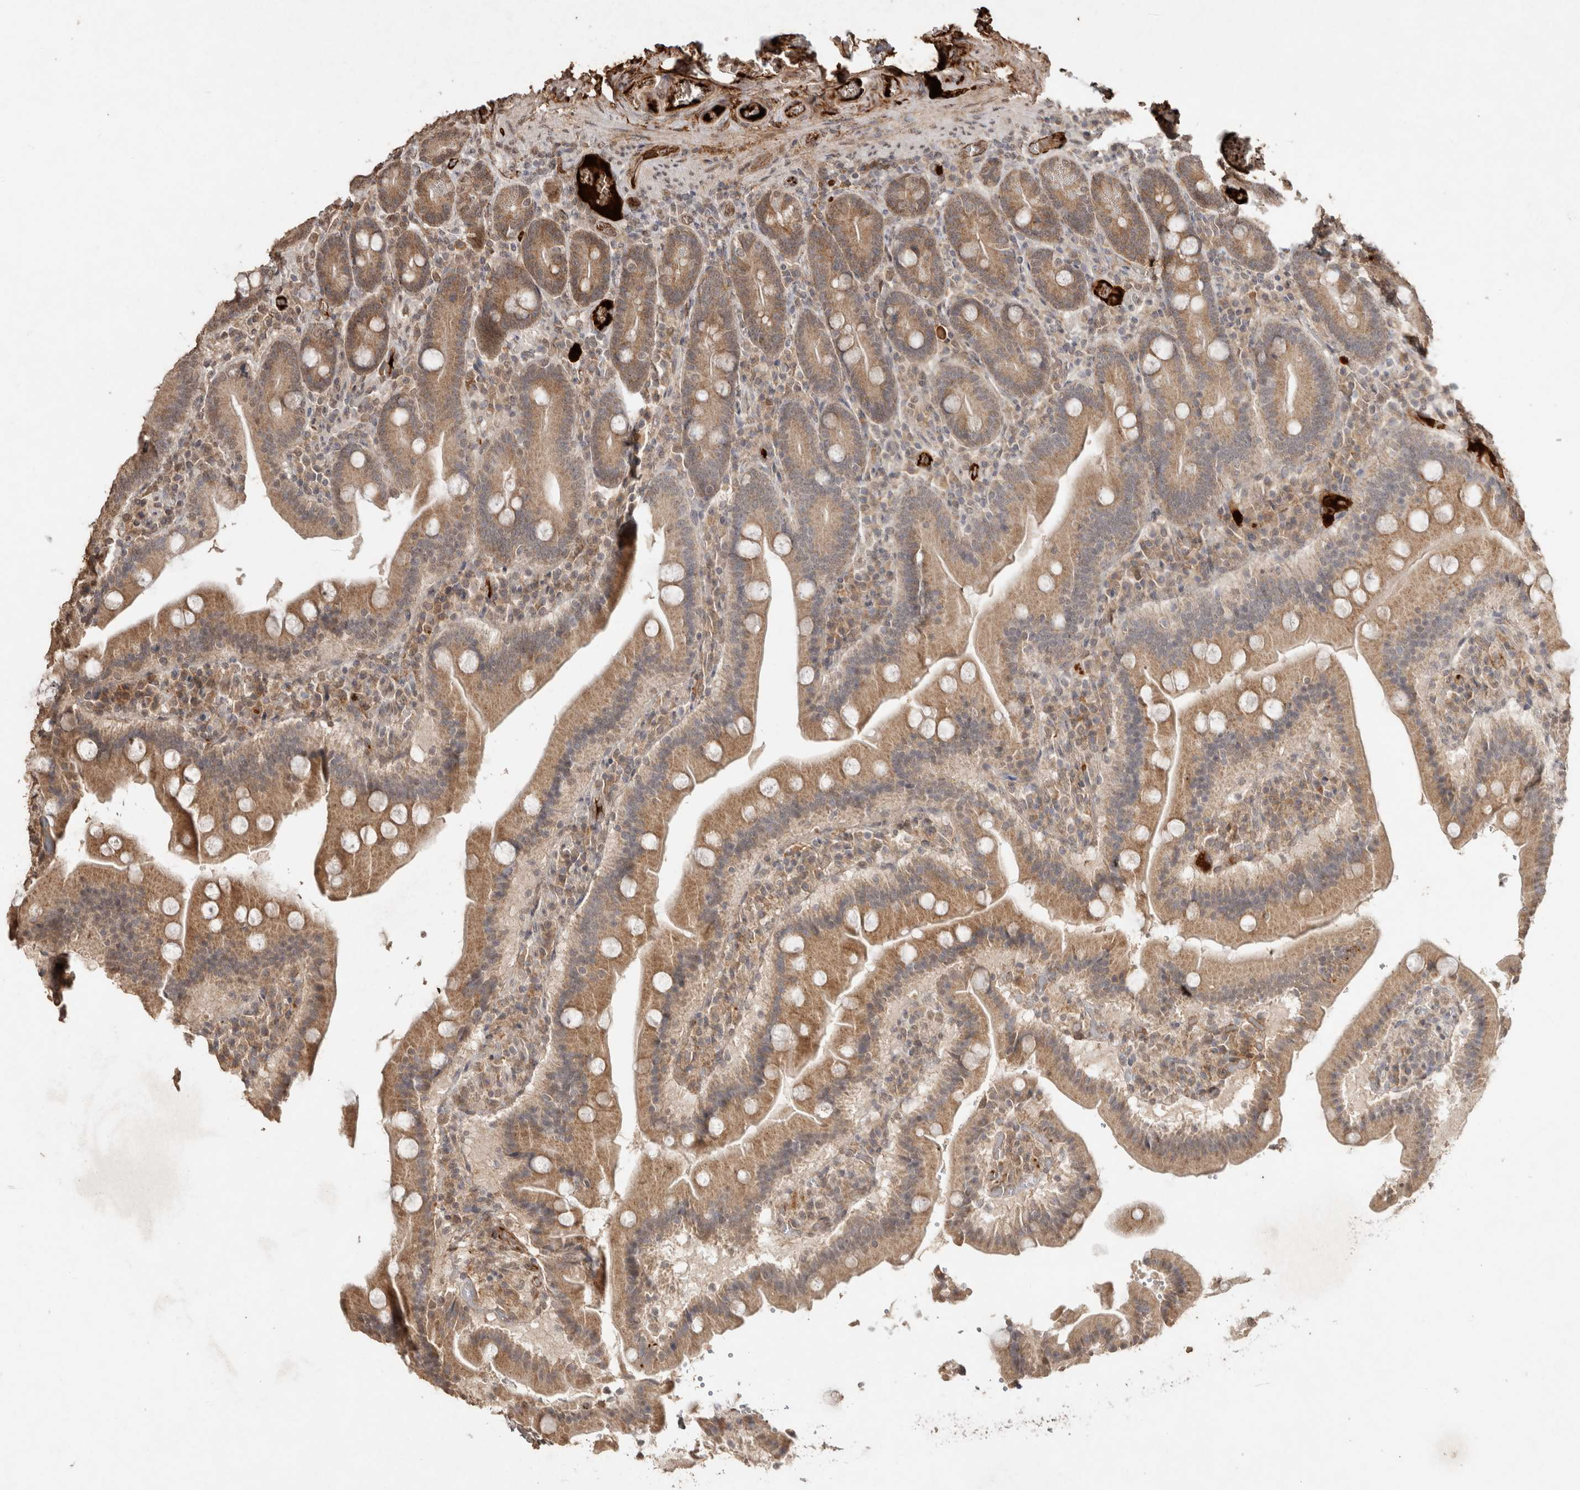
{"staining": {"intensity": "moderate", "quantity": ">75%", "location": "cytoplasmic/membranous"}, "tissue": "duodenum", "cell_type": "Glandular cells", "image_type": "normal", "snomed": [{"axis": "morphology", "description": "Normal tissue, NOS"}, {"axis": "topography", "description": "Duodenum"}], "caption": "Duodenum stained with IHC displays moderate cytoplasmic/membranous staining in approximately >75% of glandular cells.", "gene": "FAM3A", "patient": {"sex": "female", "age": 62}}